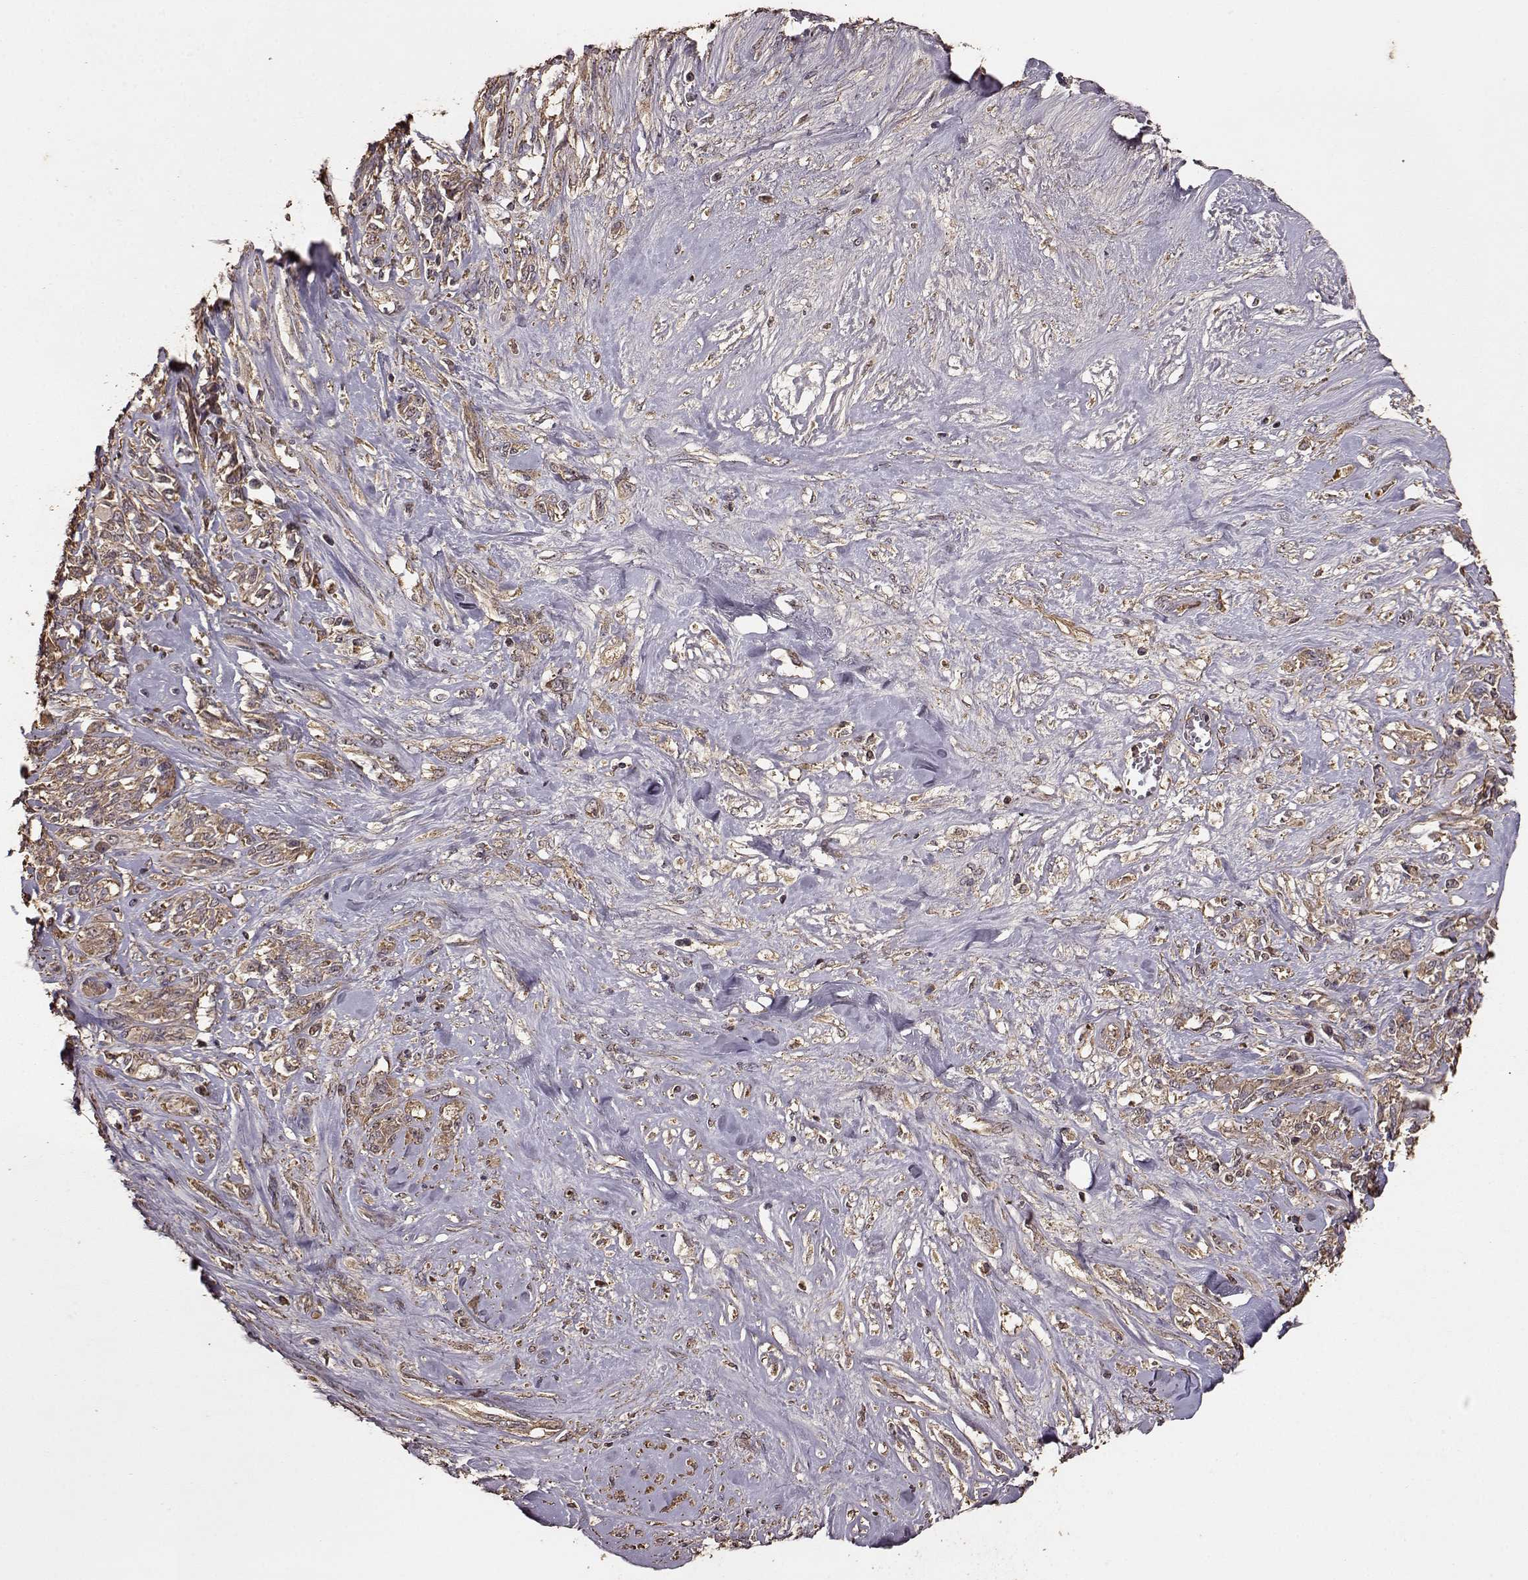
{"staining": {"intensity": "moderate", "quantity": ">75%", "location": "cytoplasmic/membranous"}, "tissue": "melanoma", "cell_type": "Tumor cells", "image_type": "cancer", "snomed": [{"axis": "morphology", "description": "Malignant melanoma, NOS"}, {"axis": "topography", "description": "Skin"}], "caption": "DAB immunohistochemical staining of human melanoma exhibits moderate cytoplasmic/membranous protein staining in approximately >75% of tumor cells.", "gene": "PTGES2", "patient": {"sex": "female", "age": 91}}